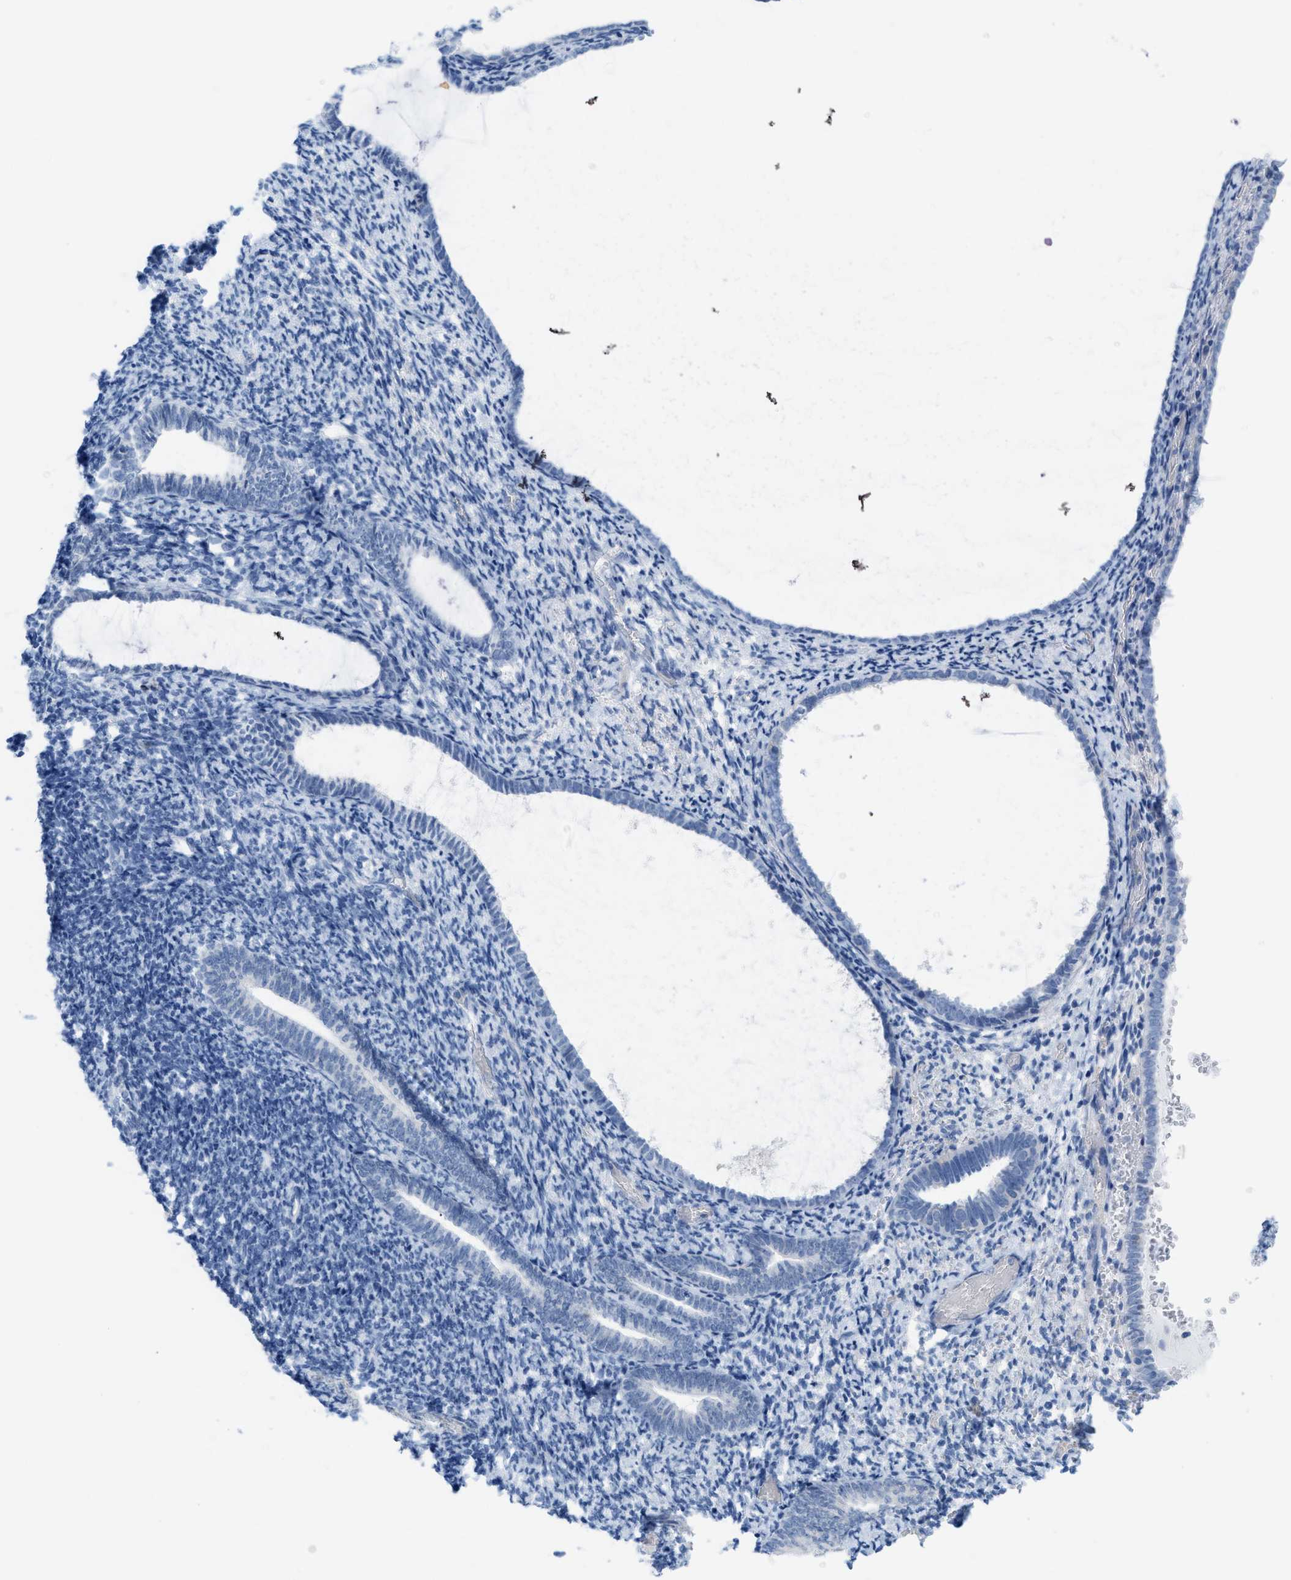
{"staining": {"intensity": "negative", "quantity": "none", "location": "none"}, "tissue": "endometrium", "cell_type": "Cells in endometrial stroma", "image_type": "normal", "snomed": [{"axis": "morphology", "description": "Normal tissue, NOS"}, {"axis": "topography", "description": "Endometrium"}], "caption": "Immunohistochemical staining of benign human endometrium shows no significant staining in cells in endometrial stroma.", "gene": "SLC3A2", "patient": {"sex": "female", "age": 66}}